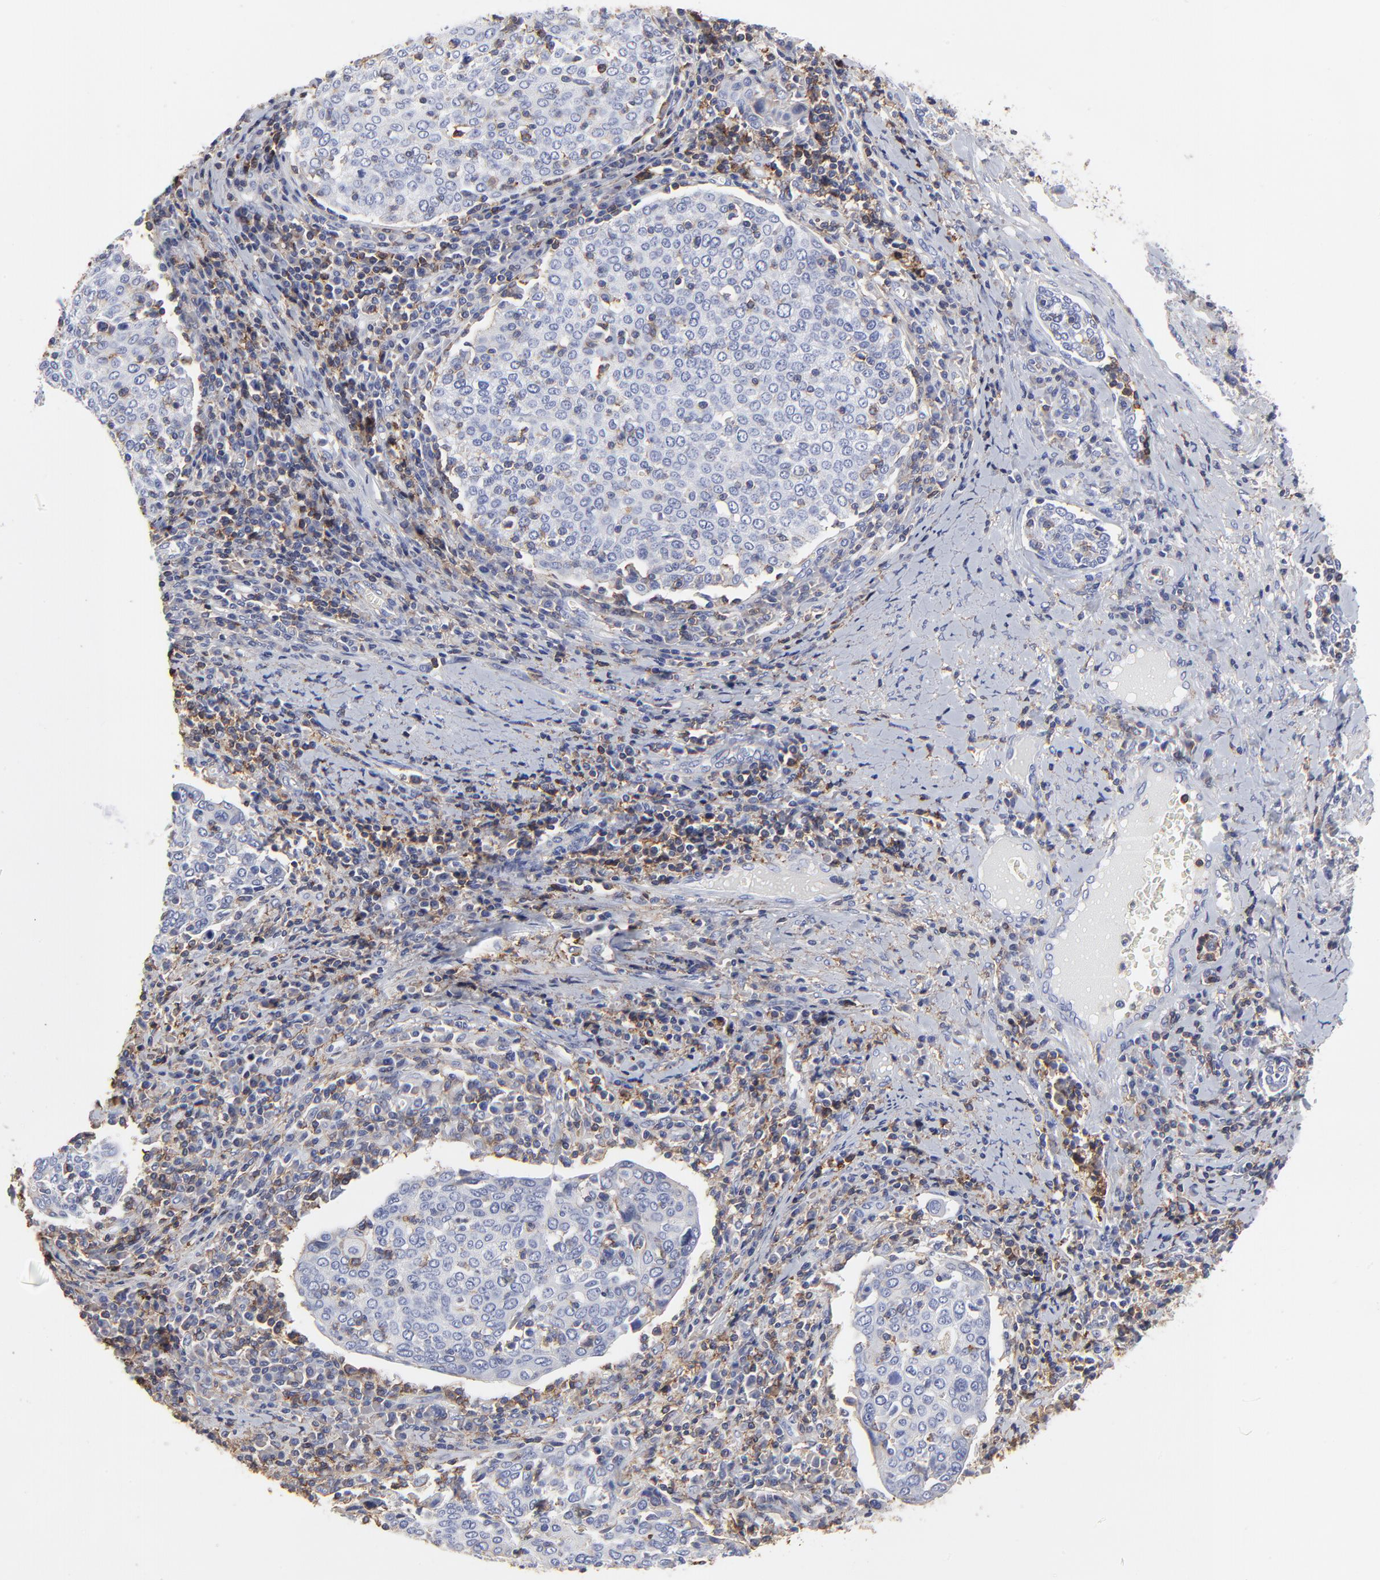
{"staining": {"intensity": "negative", "quantity": "none", "location": "none"}, "tissue": "cervical cancer", "cell_type": "Tumor cells", "image_type": "cancer", "snomed": [{"axis": "morphology", "description": "Squamous cell carcinoma, NOS"}, {"axis": "topography", "description": "Cervix"}], "caption": "Immunohistochemical staining of squamous cell carcinoma (cervical) demonstrates no significant expression in tumor cells.", "gene": "ANXA6", "patient": {"sex": "female", "age": 40}}